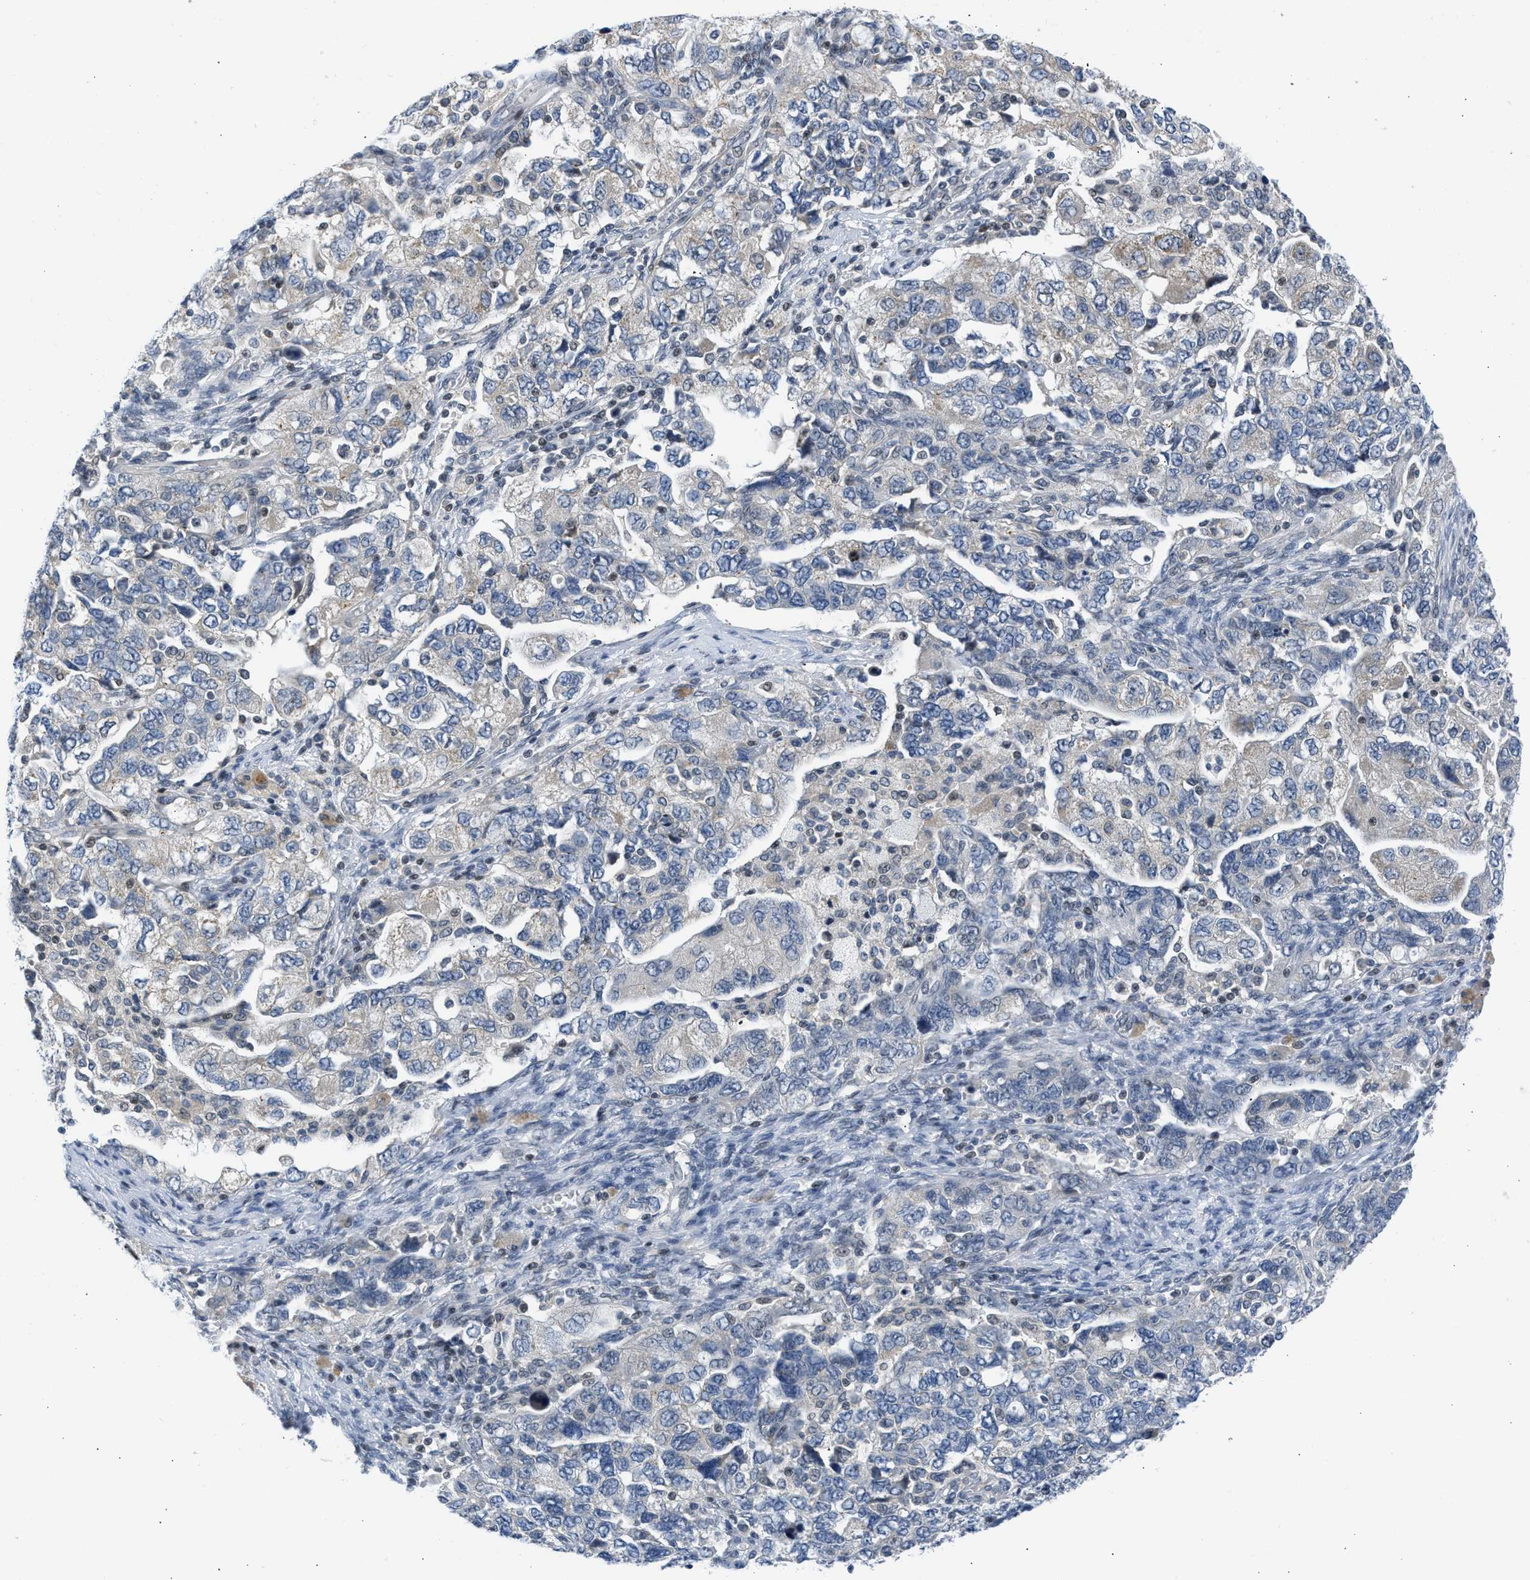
{"staining": {"intensity": "negative", "quantity": "none", "location": "none"}, "tissue": "ovarian cancer", "cell_type": "Tumor cells", "image_type": "cancer", "snomed": [{"axis": "morphology", "description": "Carcinoma, NOS"}, {"axis": "morphology", "description": "Cystadenocarcinoma, serous, NOS"}, {"axis": "topography", "description": "Ovary"}], "caption": "Tumor cells are negative for protein expression in human carcinoma (ovarian).", "gene": "OLIG3", "patient": {"sex": "female", "age": 69}}